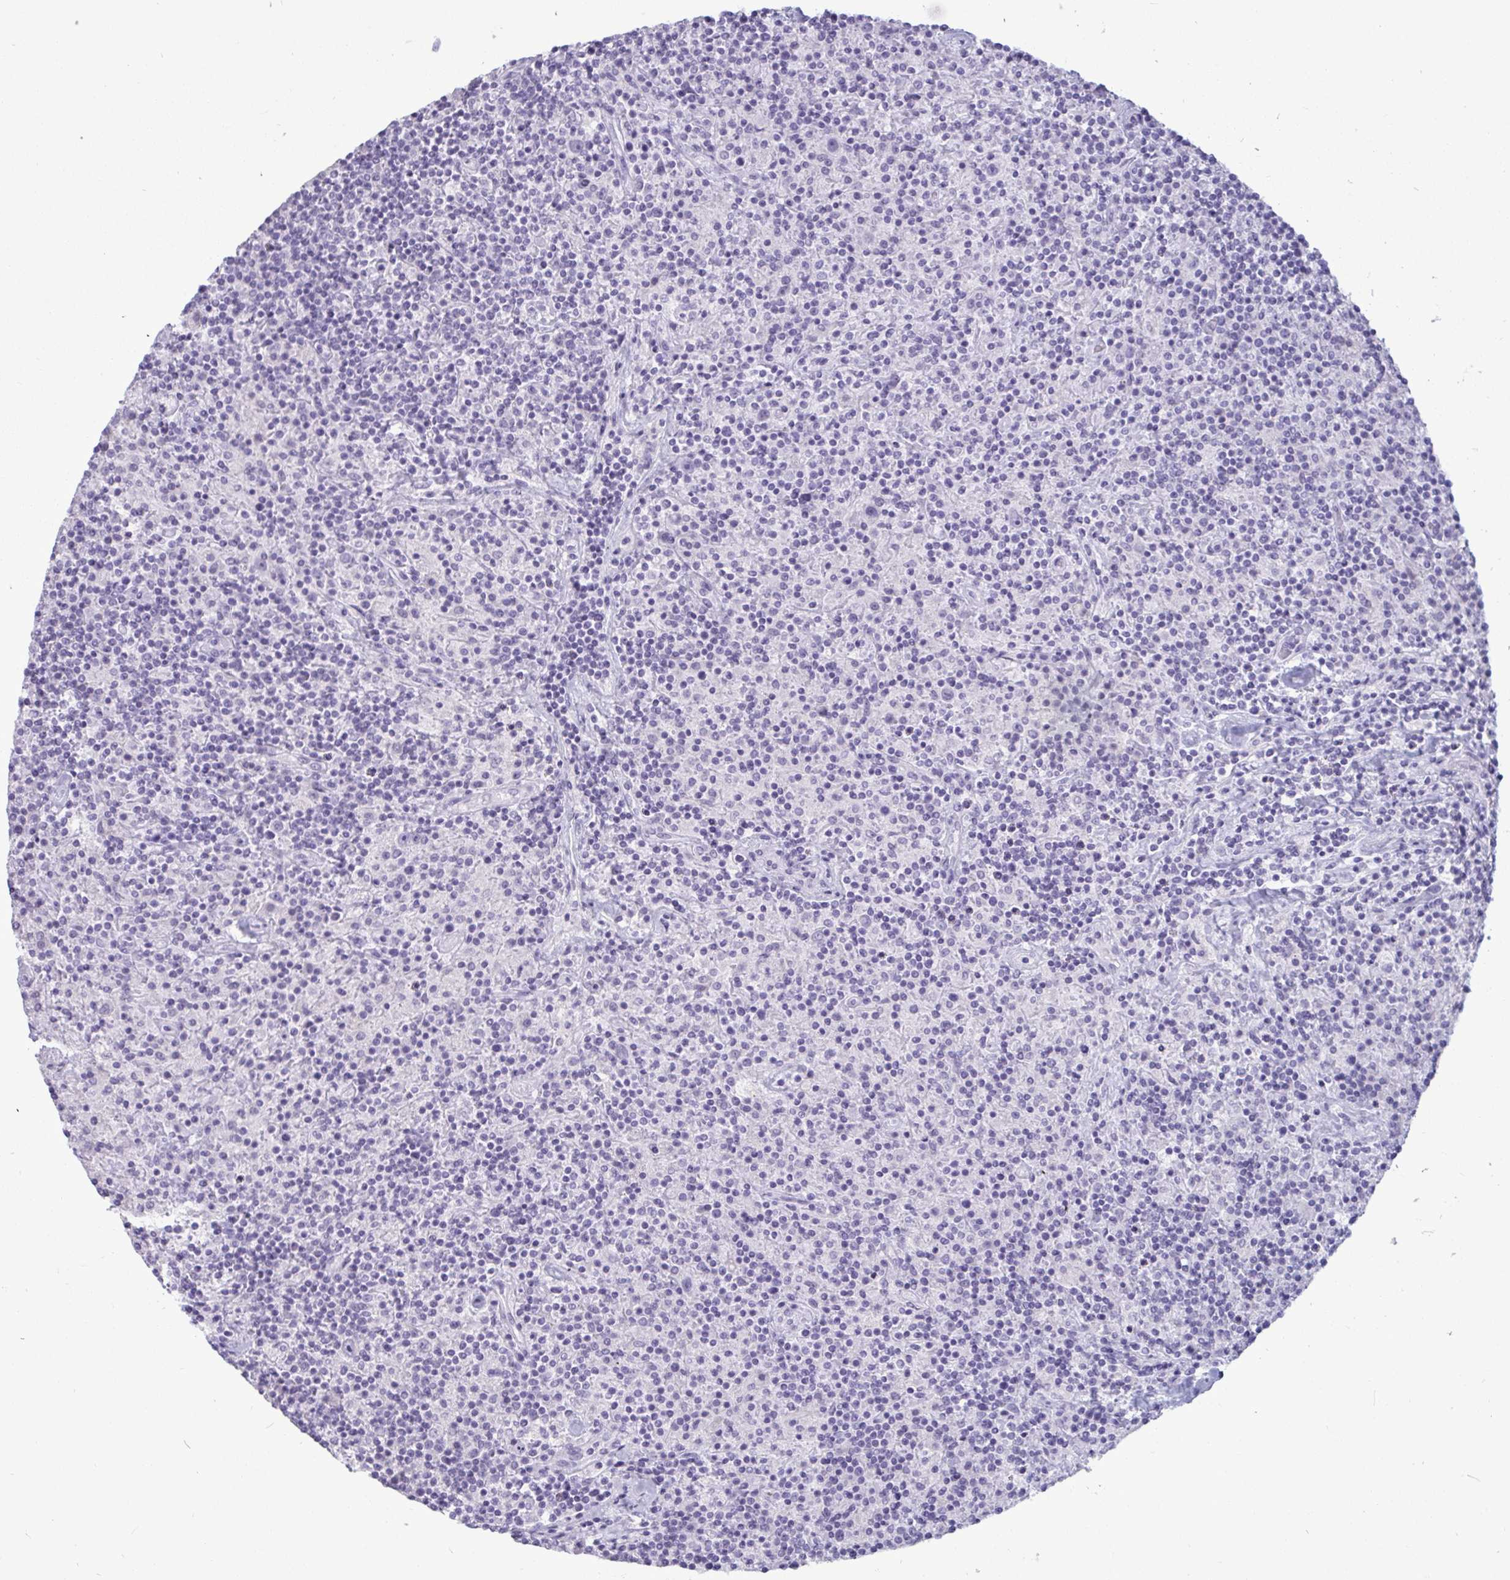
{"staining": {"intensity": "negative", "quantity": "none", "location": "none"}, "tissue": "lymphoma", "cell_type": "Tumor cells", "image_type": "cancer", "snomed": [{"axis": "morphology", "description": "Hodgkin's disease, NOS"}, {"axis": "topography", "description": "Lymph node"}], "caption": "DAB (3,3'-diaminobenzidine) immunohistochemical staining of human Hodgkin's disease exhibits no significant staining in tumor cells.", "gene": "BBS10", "patient": {"sex": "male", "age": 70}}